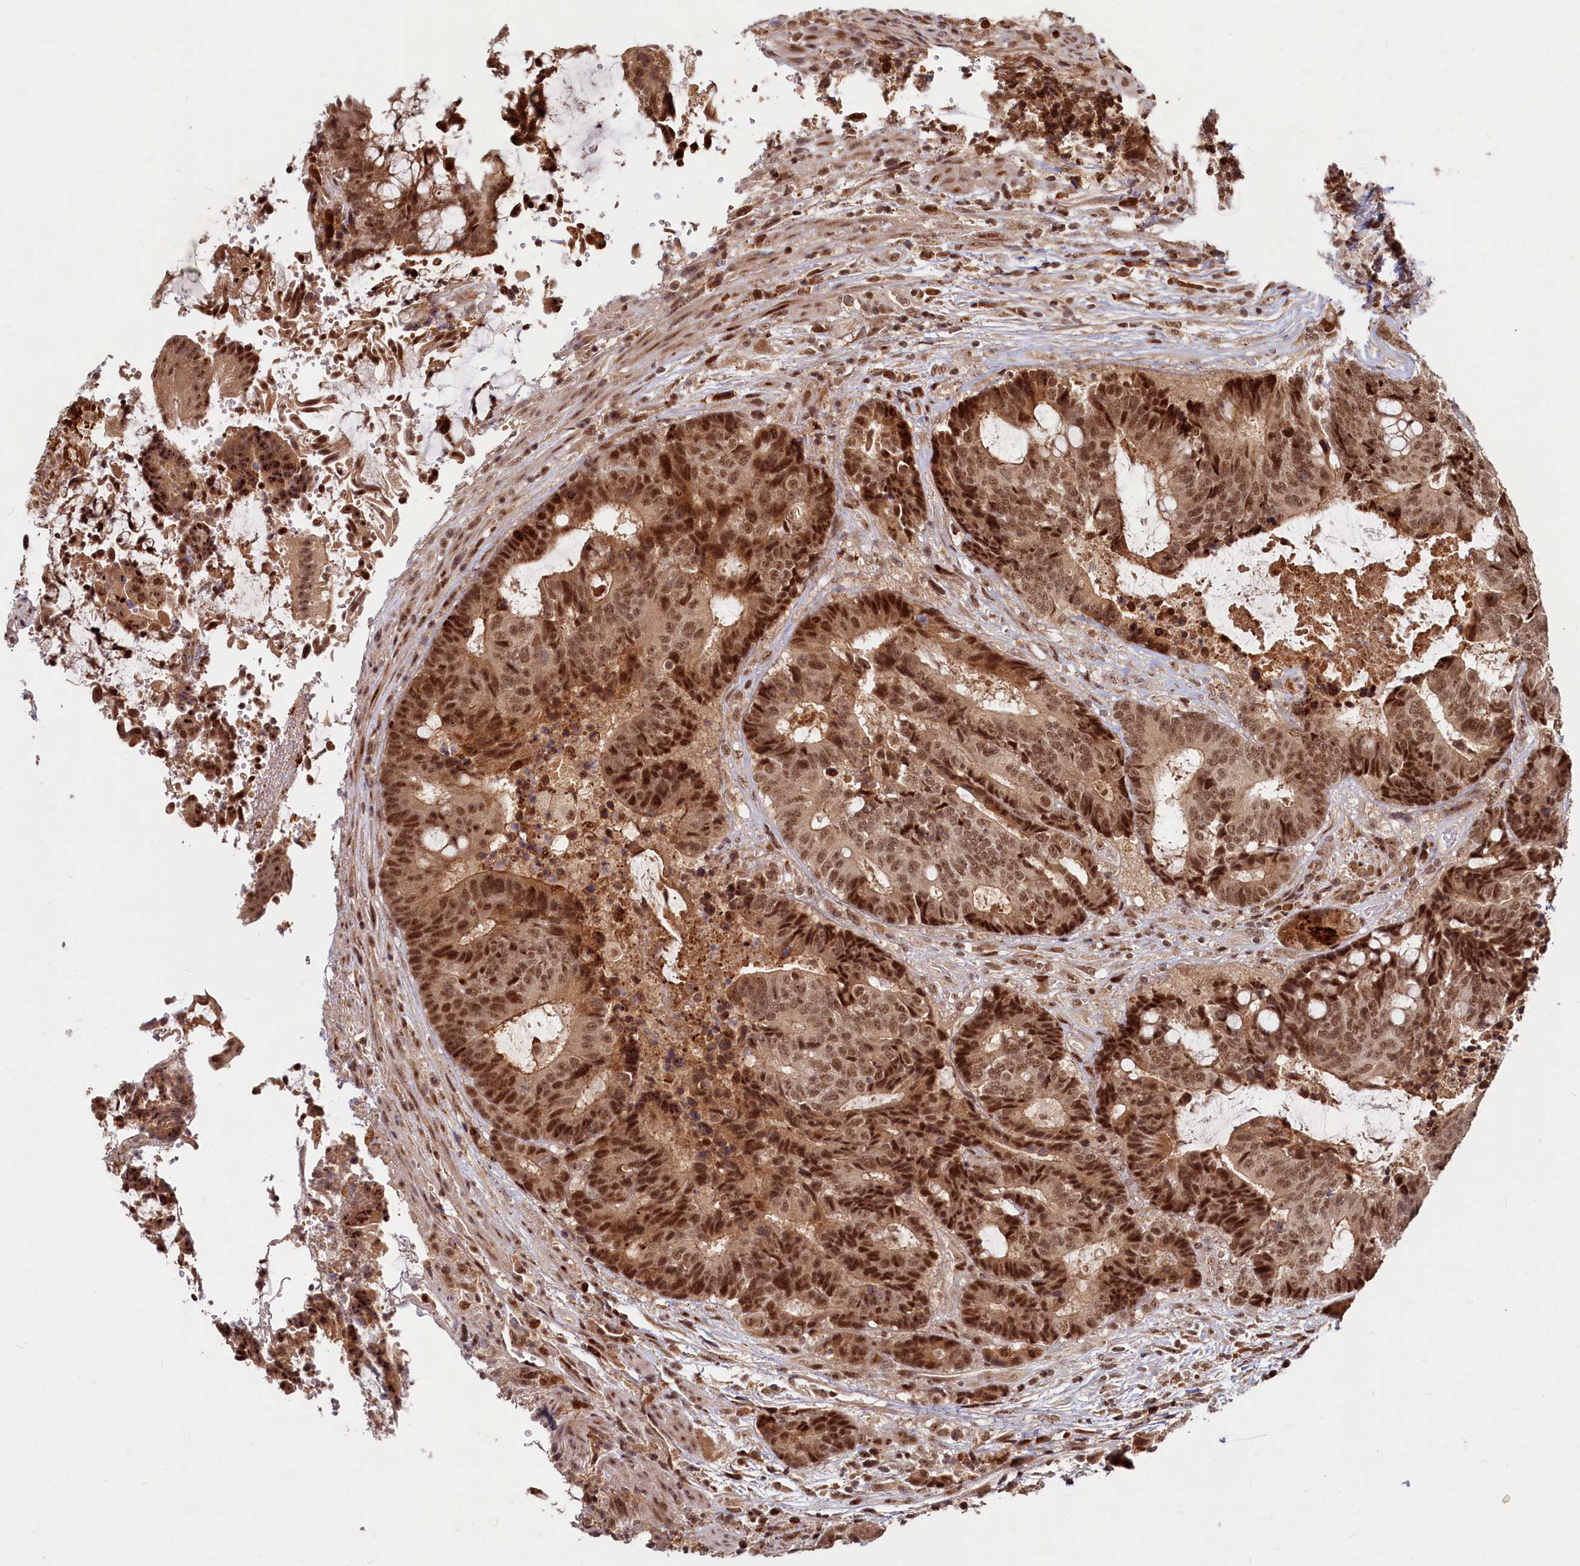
{"staining": {"intensity": "strong", "quantity": ">75%", "location": "nuclear"}, "tissue": "colorectal cancer", "cell_type": "Tumor cells", "image_type": "cancer", "snomed": [{"axis": "morphology", "description": "Adenocarcinoma, NOS"}, {"axis": "topography", "description": "Rectum"}], "caption": "Strong nuclear protein staining is seen in about >75% of tumor cells in colorectal cancer (adenocarcinoma).", "gene": "TRAPPC4", "patient": {"sex": "male", "age": 69}}